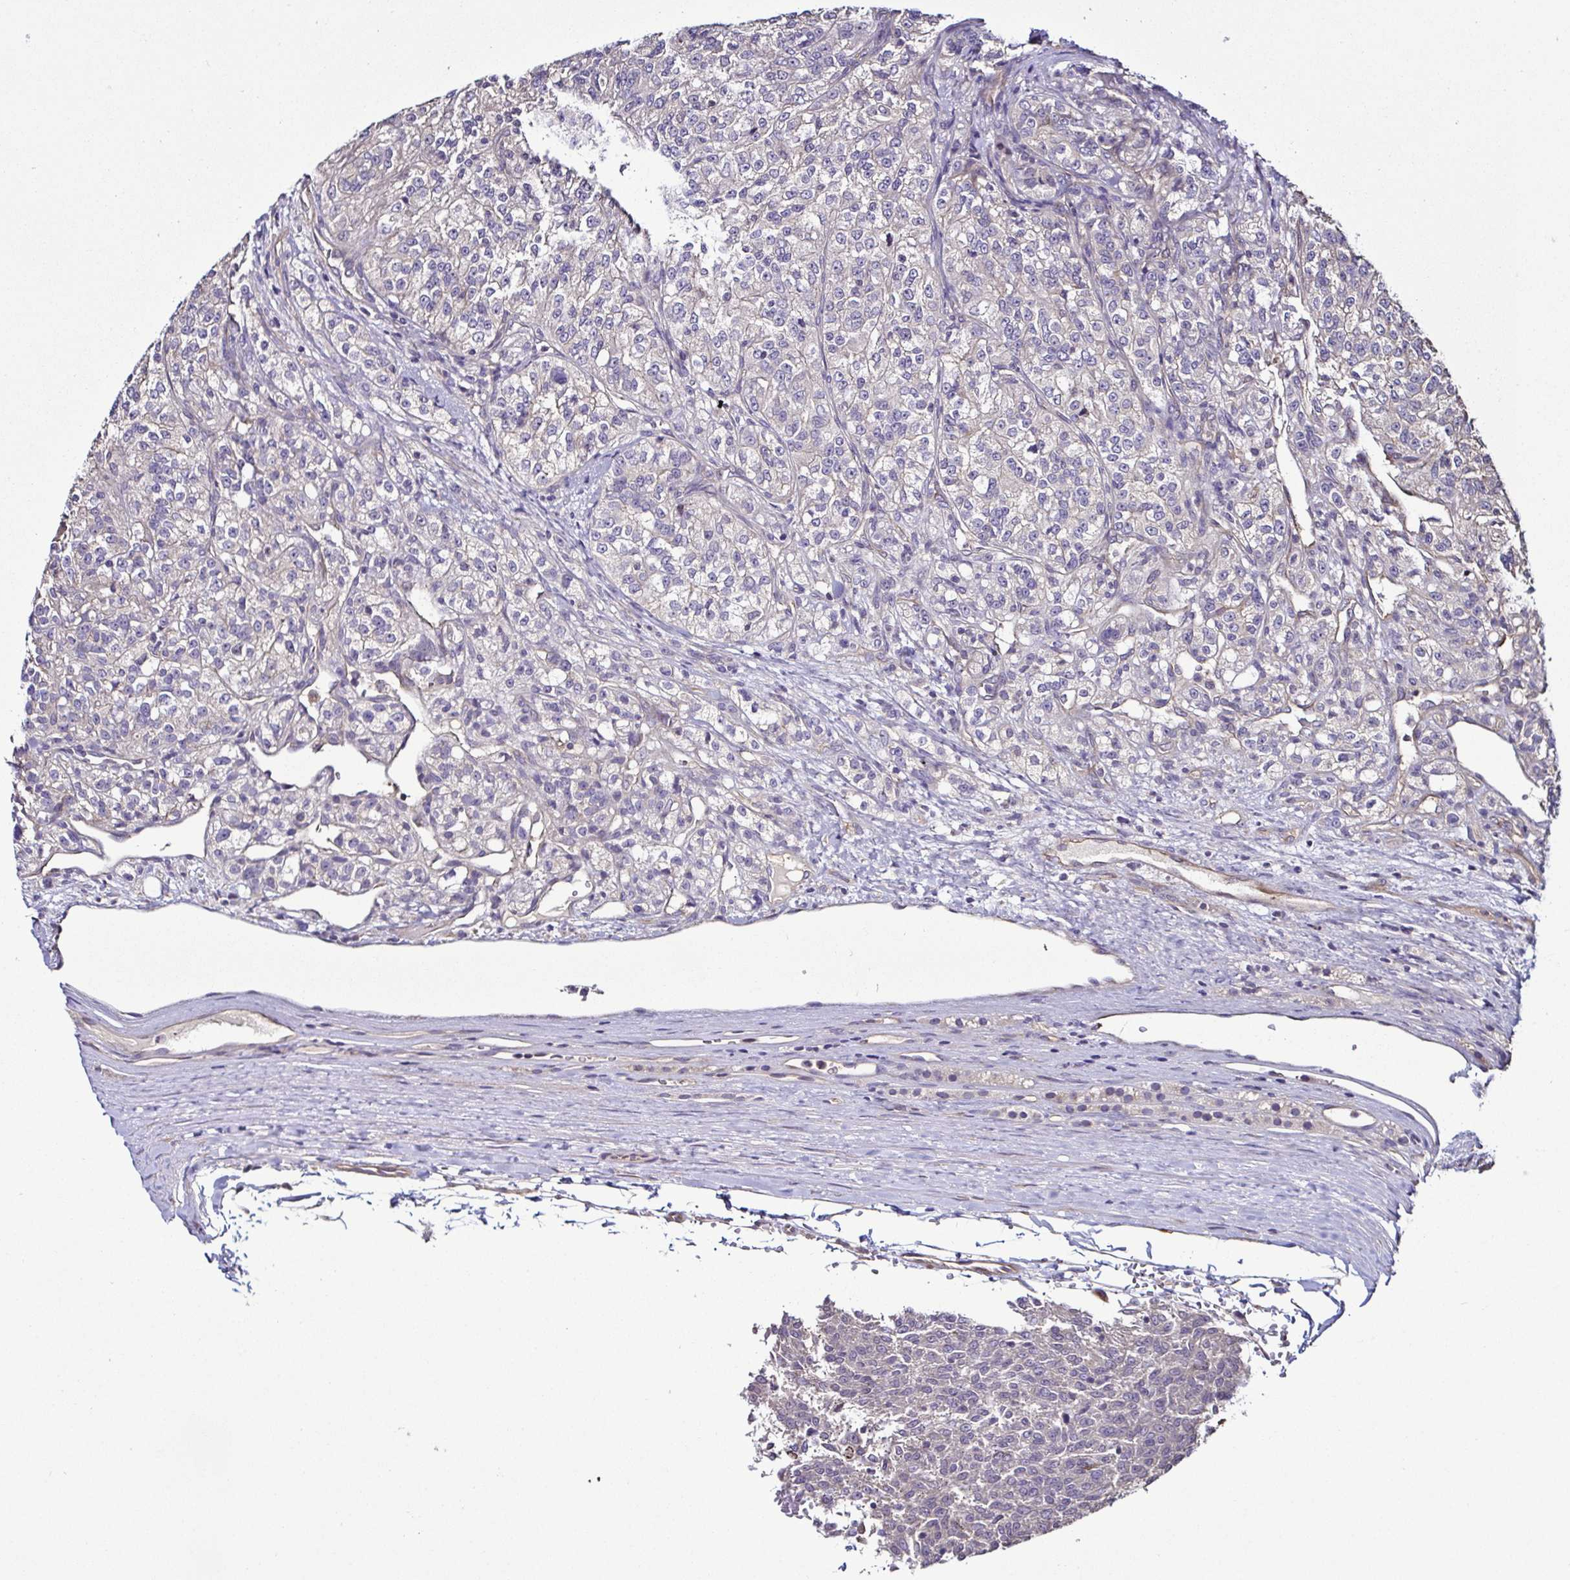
{"staining": {"intensity": "negative", "quantity": "none", "location": "none"}, "tissue": "renal cancer", "cell_type": "Tumor cells", "image_type": "cancer", "snomed": [{"axis": "morphology", "description": "Adenocarcinoma, NOS"}, {"axis": "topography", "description": "Kidney"}], "caption": "This is a image of immunohistochemistry (IHC) staining of renal cancer (adenocarcinoma), which shows no staining in tumor cells. (Brightfield microscopy of DAB immunohistochemistry at high magnification).", "gene": "LMOD2", "patient": {"sex": "female", "age": 63}}